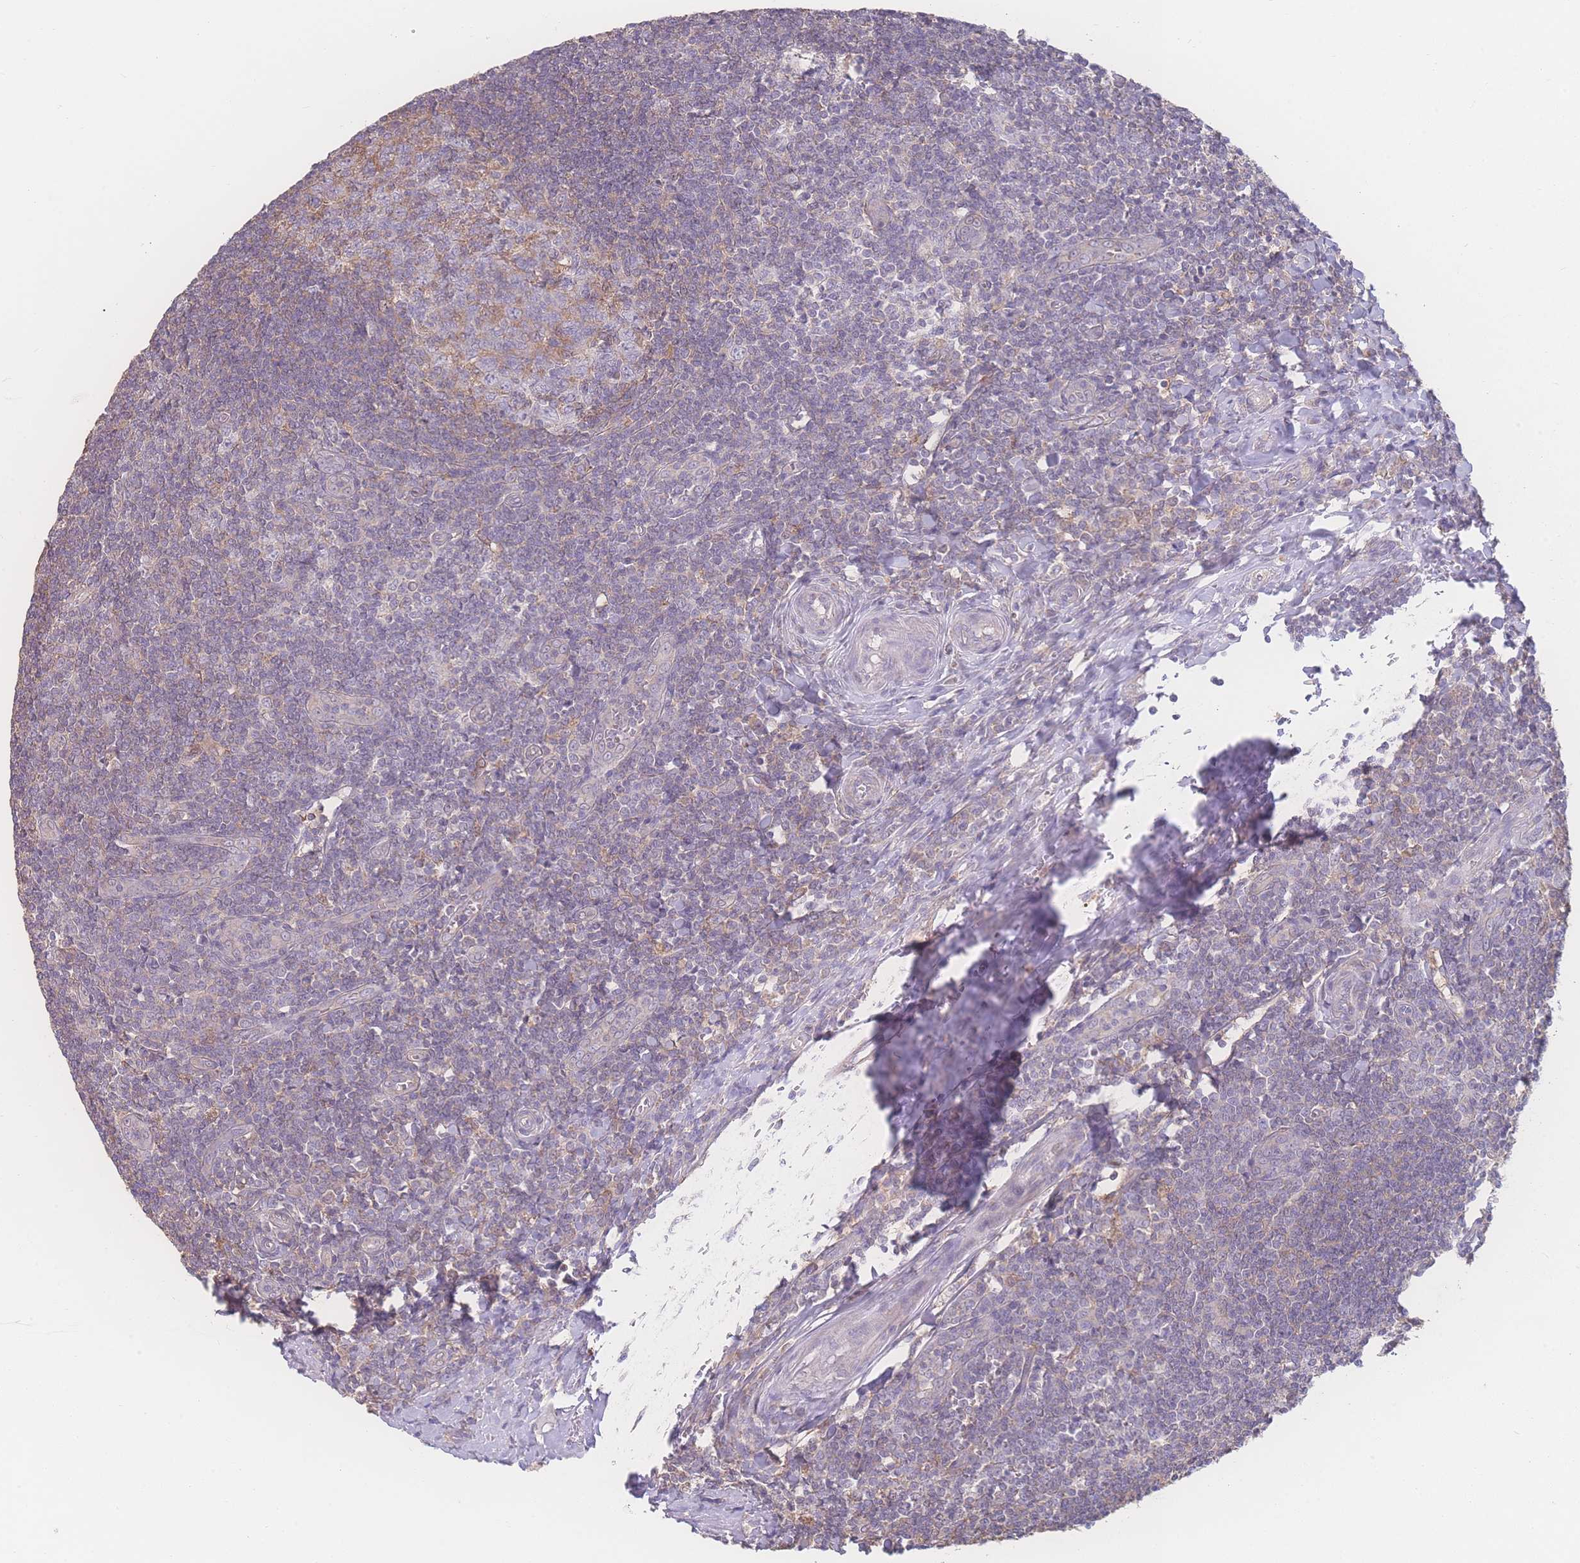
{"staining": {"intensity": "weak", "quantity": "<25%", "location": "cytoplasmic/membranous"}, "tissue": "tonsil", "cell_type": "Germinal center cells", "image_type": "normal", "snomed": [{"axis": "morphology", "description": "Normal tissue, NOS"}, {"axis": "topography", "description": "Tonsil"}], "caption": "DAB (3,3'-diaminobenzidine) immunohistochemical staining of benign tonsil shows no significant staining in germinal center cells.", "gene": "GIPR", "patient": {"sex": "male", "age": 27}}